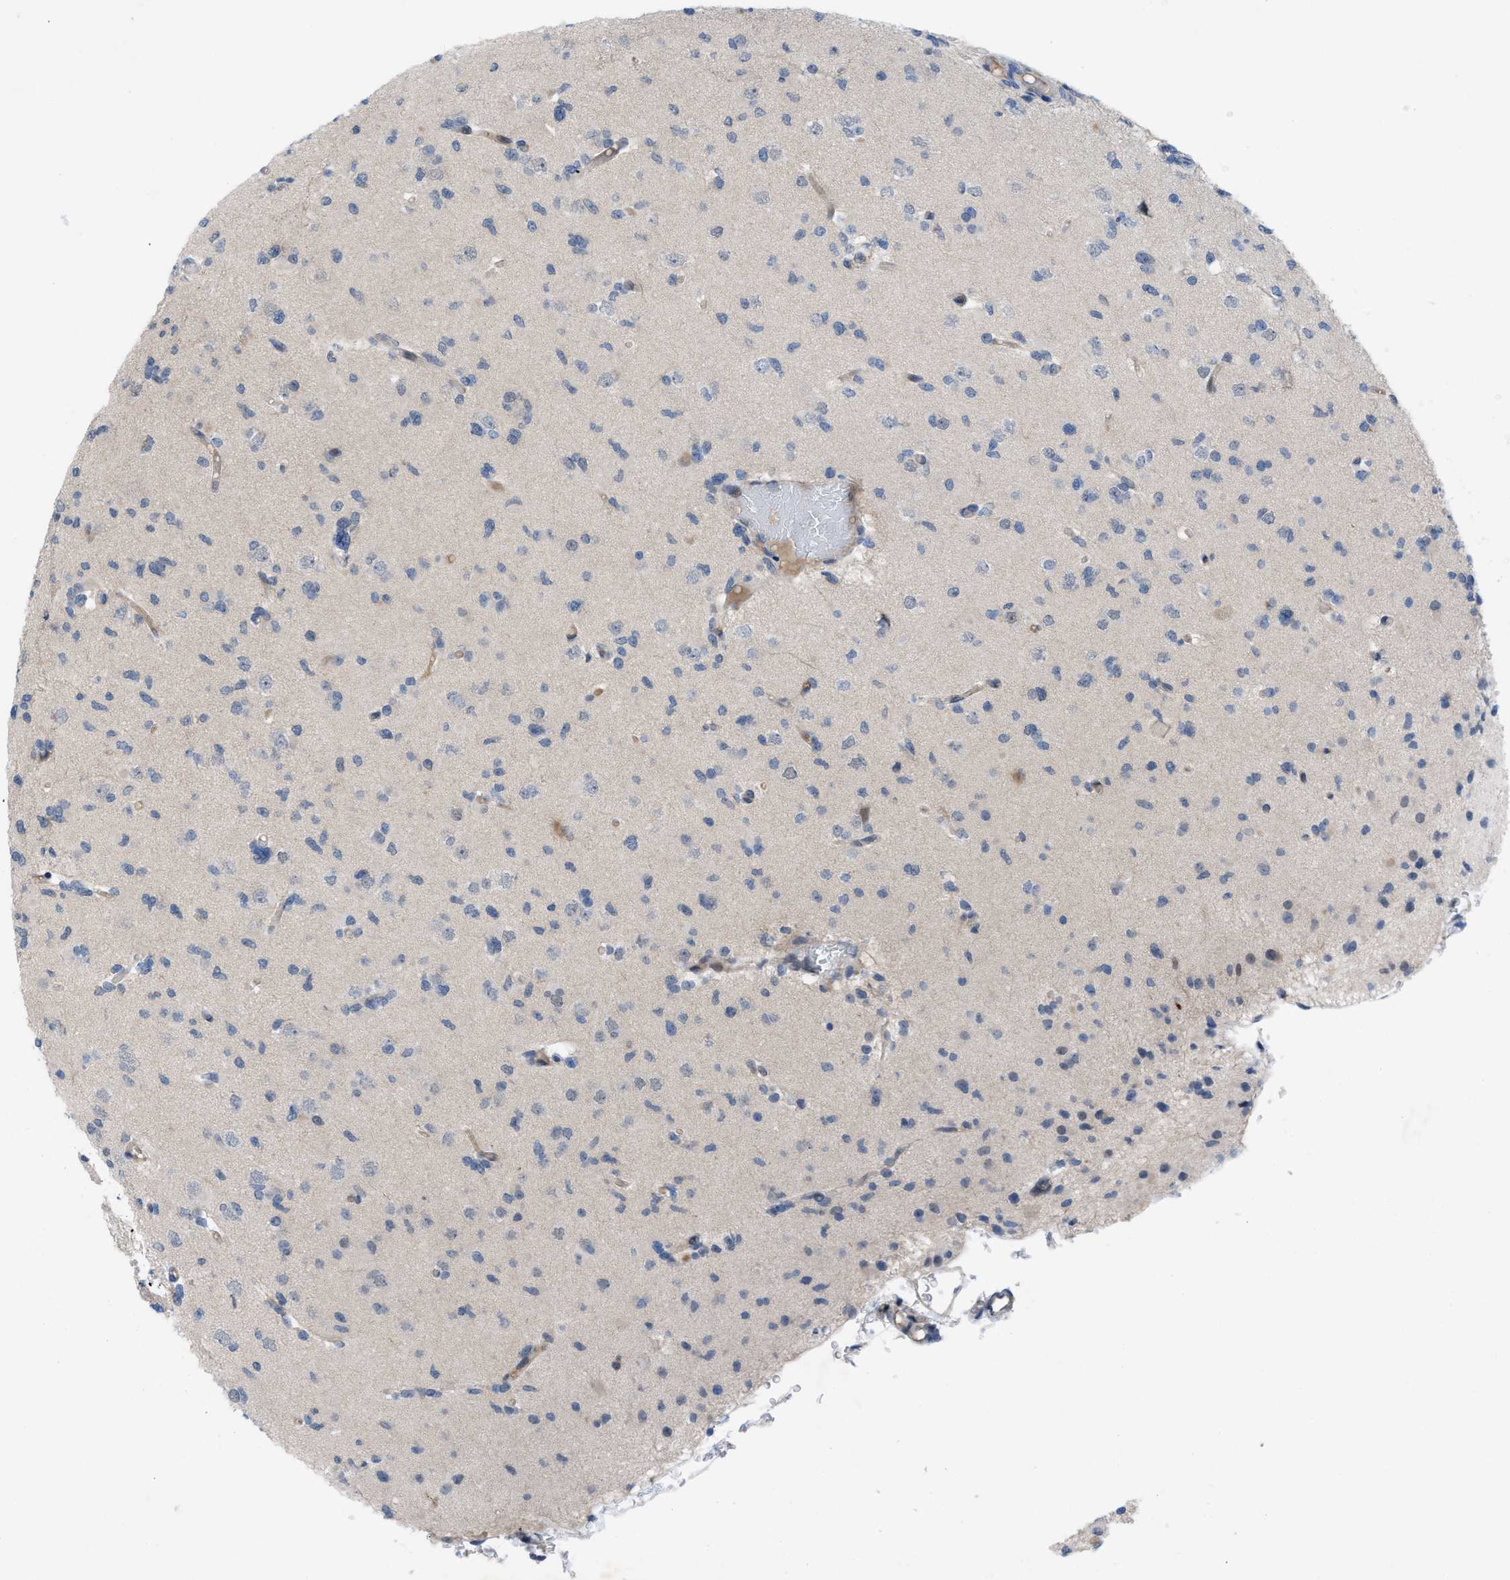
{"staining": {"intensity": "negative", "quantity": "none", "location": "none"}, "tissue": "glioma", "cell_type": "Tumor cells", "image_type": "cancer", "snomed": [{"axis": "morphology", "description": "Glioma, malignant, Low grade"}, {"axis": "topography", "description": "Brain"}], "caption": "Human malignant low-grade glioma stained for a protein using immunohistochemistry (IHC) reveals no expression in tumor cells.", "gene": "IL17RE", "patient": {"sex": "female", "age": 22}}